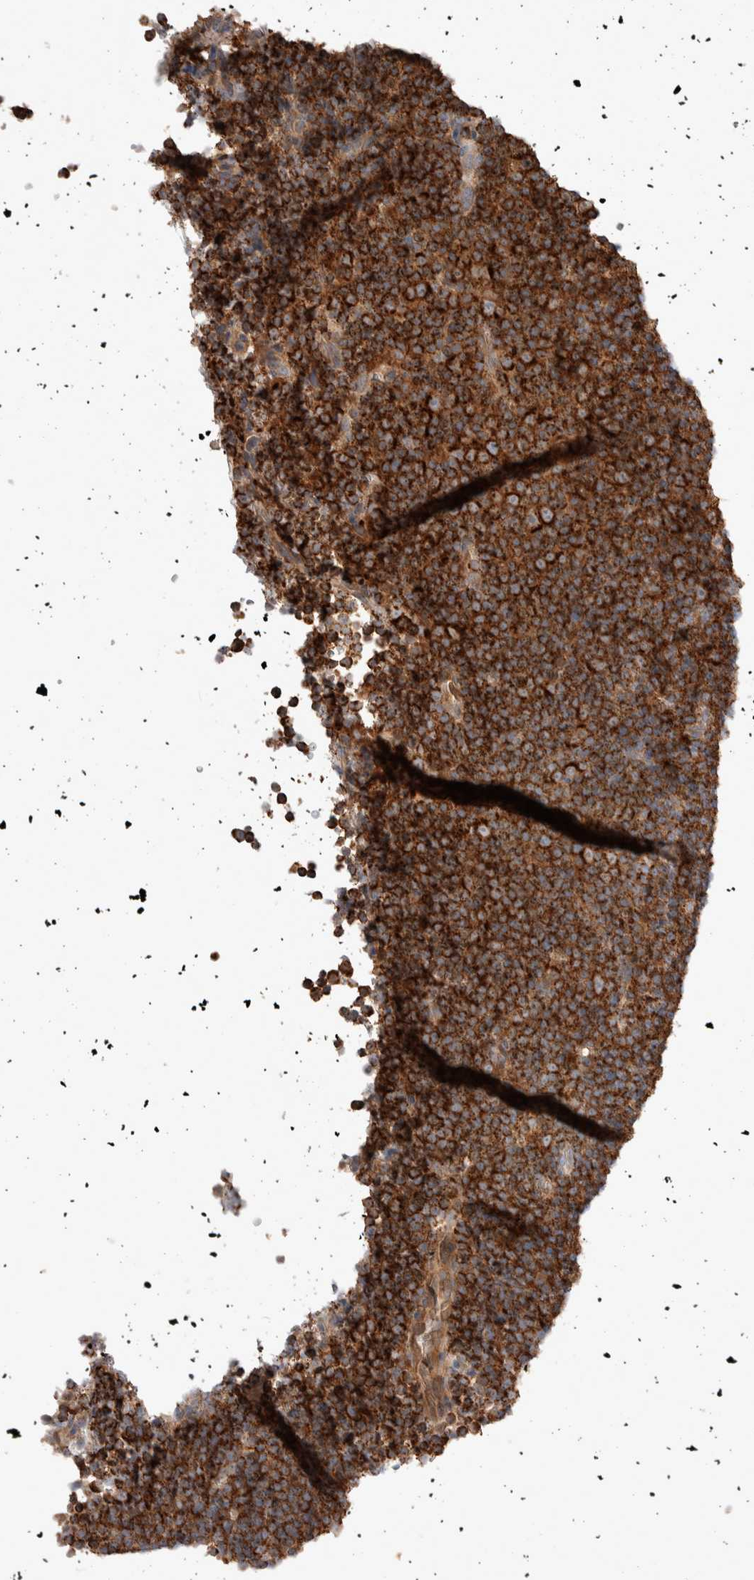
{"staining": {"intensity": "strong", "quantity": ">75%", "location": "cytoplasmic/membranous"}, "tissue": "lymphoma", "cell_type": "Tumor cells", "image_type": "cancer", "snomed": [{"axis": "morphology", "description": "Malignant lymphoma, non-Hodgkin's type, Low grade"}, {"axis": "topography", "description": "Lymph node"}], "caption": "Human malignant lymphoma, non-Hodgkin's type (low-grade) stained with a protein marker shows strong staining in tumor cells.", "gene": "DEPTOR", "patient": {"sex": "female", "age": 67}}